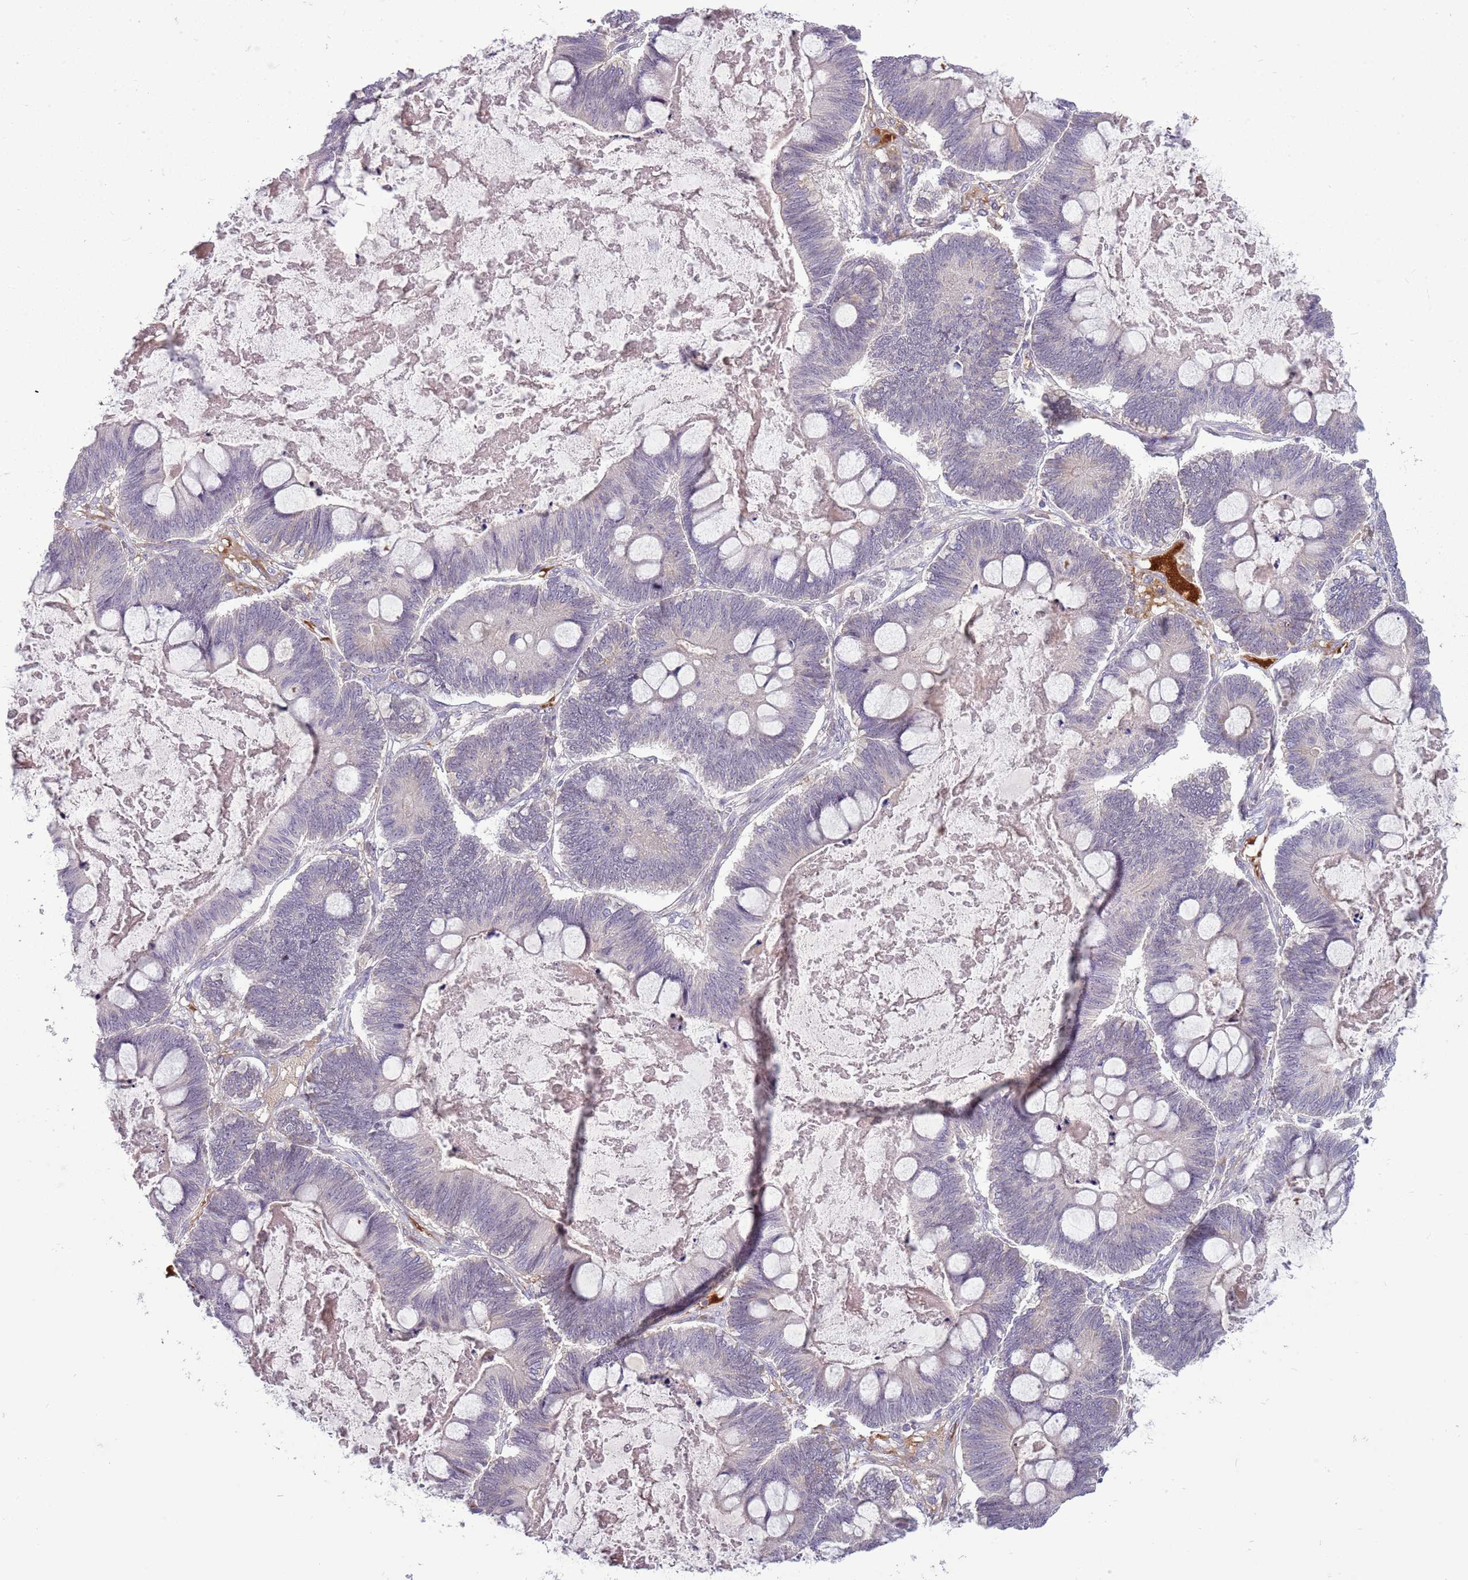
{"staining": {"intensity": "negative", "quantity": "none", "location": "none"}, "tissue": "ovarian cancer", "cell_type": "Tumor cells", "image_type": "cancer", "snomed": [{"axis": "morphology", "description": "Cystadenocarcinoma, mucinous, NOS"}, {"axis": "topography", "description": "Ovary"}], "caption": "Protein analysis of ovarian cancer (mucinous cystadenocarcinoma) reveals no significant positivity in tumor cells.", "gene": "SCAMP5", "patient": {"sex": "female", "age": 61}}